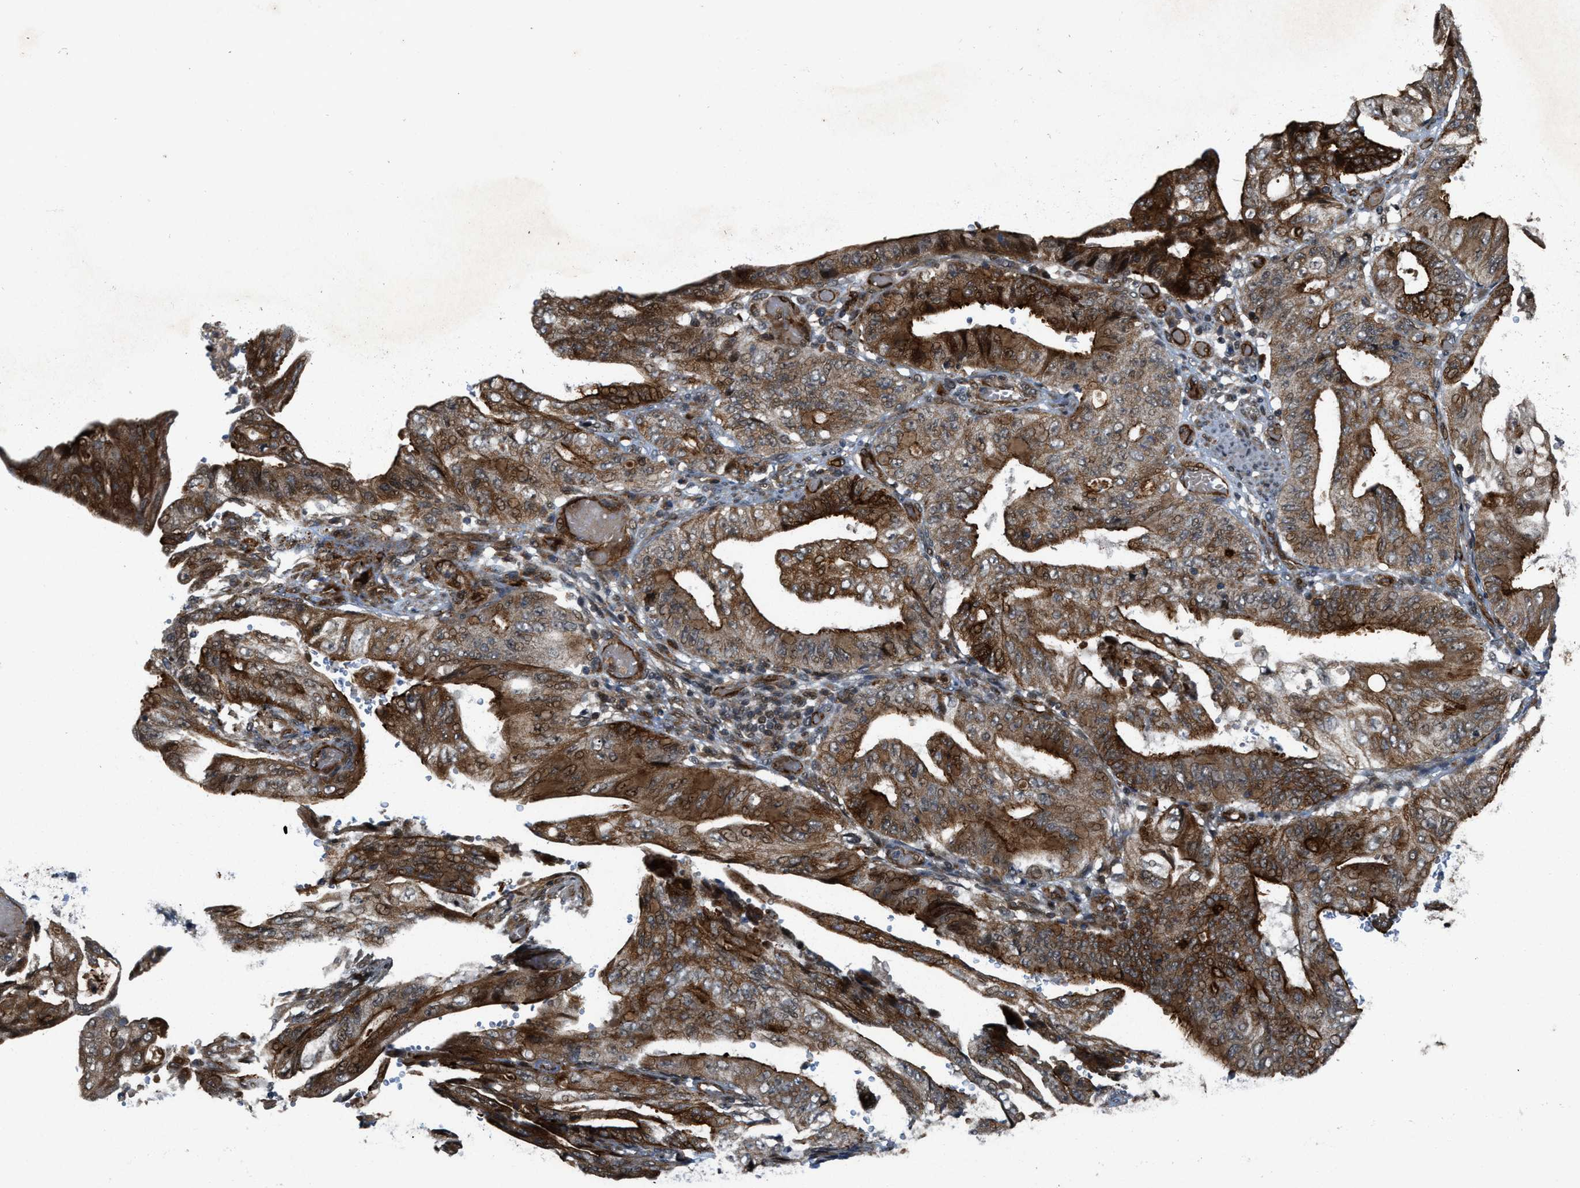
{"staining": {"intensity": "strong", "quantity": ">75%", "location": "cytoplasmic/membranous"}, "tissue": "stomach cancer", "cell_type": "Tumor cells", "image_type": "cancer", "snomed": [{"axis": "morphology", "description": "Adenocarcinoma, NOS"}, {"axis": "topography", "description": "Stomach"}], "caption": "Protein positivity by immunohistochemistry shows strong cytoplasmic/membranous expression in approximately >75% of tumor cells in stomach cancer (adenocarcinoma). (IHC, brightfield microscopy, high magnification).", "gene": "DPF2", "patient": {"sex": "female", "age": 73}}